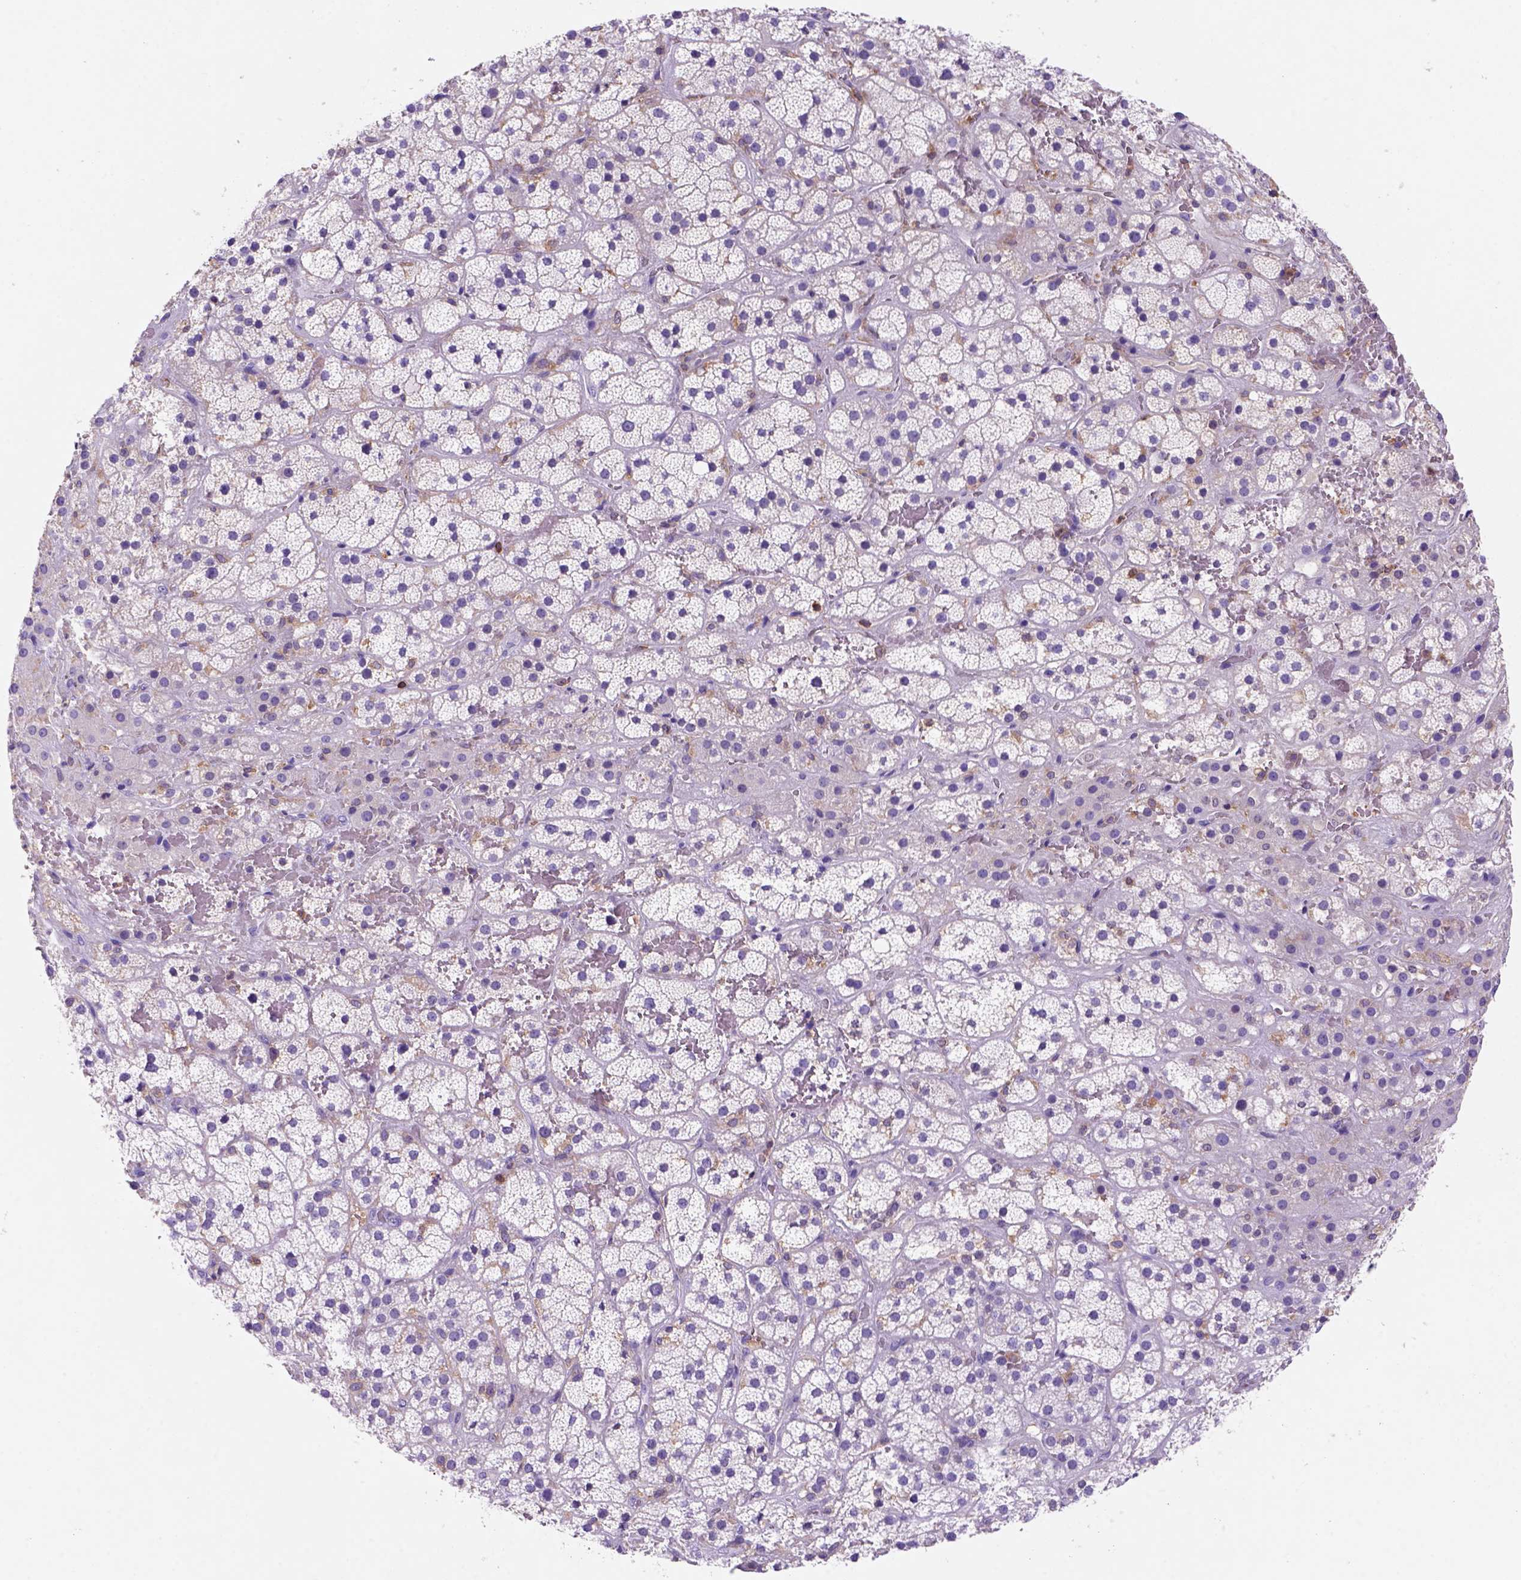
{"staining": {"intensity": "negative", "quantity": "none", "location": "none"}, "tissue": "adrenal gland", "cell_type": "Glandular cells", "image_type": "normal", "snomed": [{"axis": "morphology", "description": "Normal tissue, NOS"}, {"axis": "topography", "description": "Adrenal gland"}], "caption": "Immunohistochemical staining of unremarkable adrenal gland displays no significant expression in glandular cells.", "gene": "INPP5D", "patient": {"sex": "male", "age": 57}}